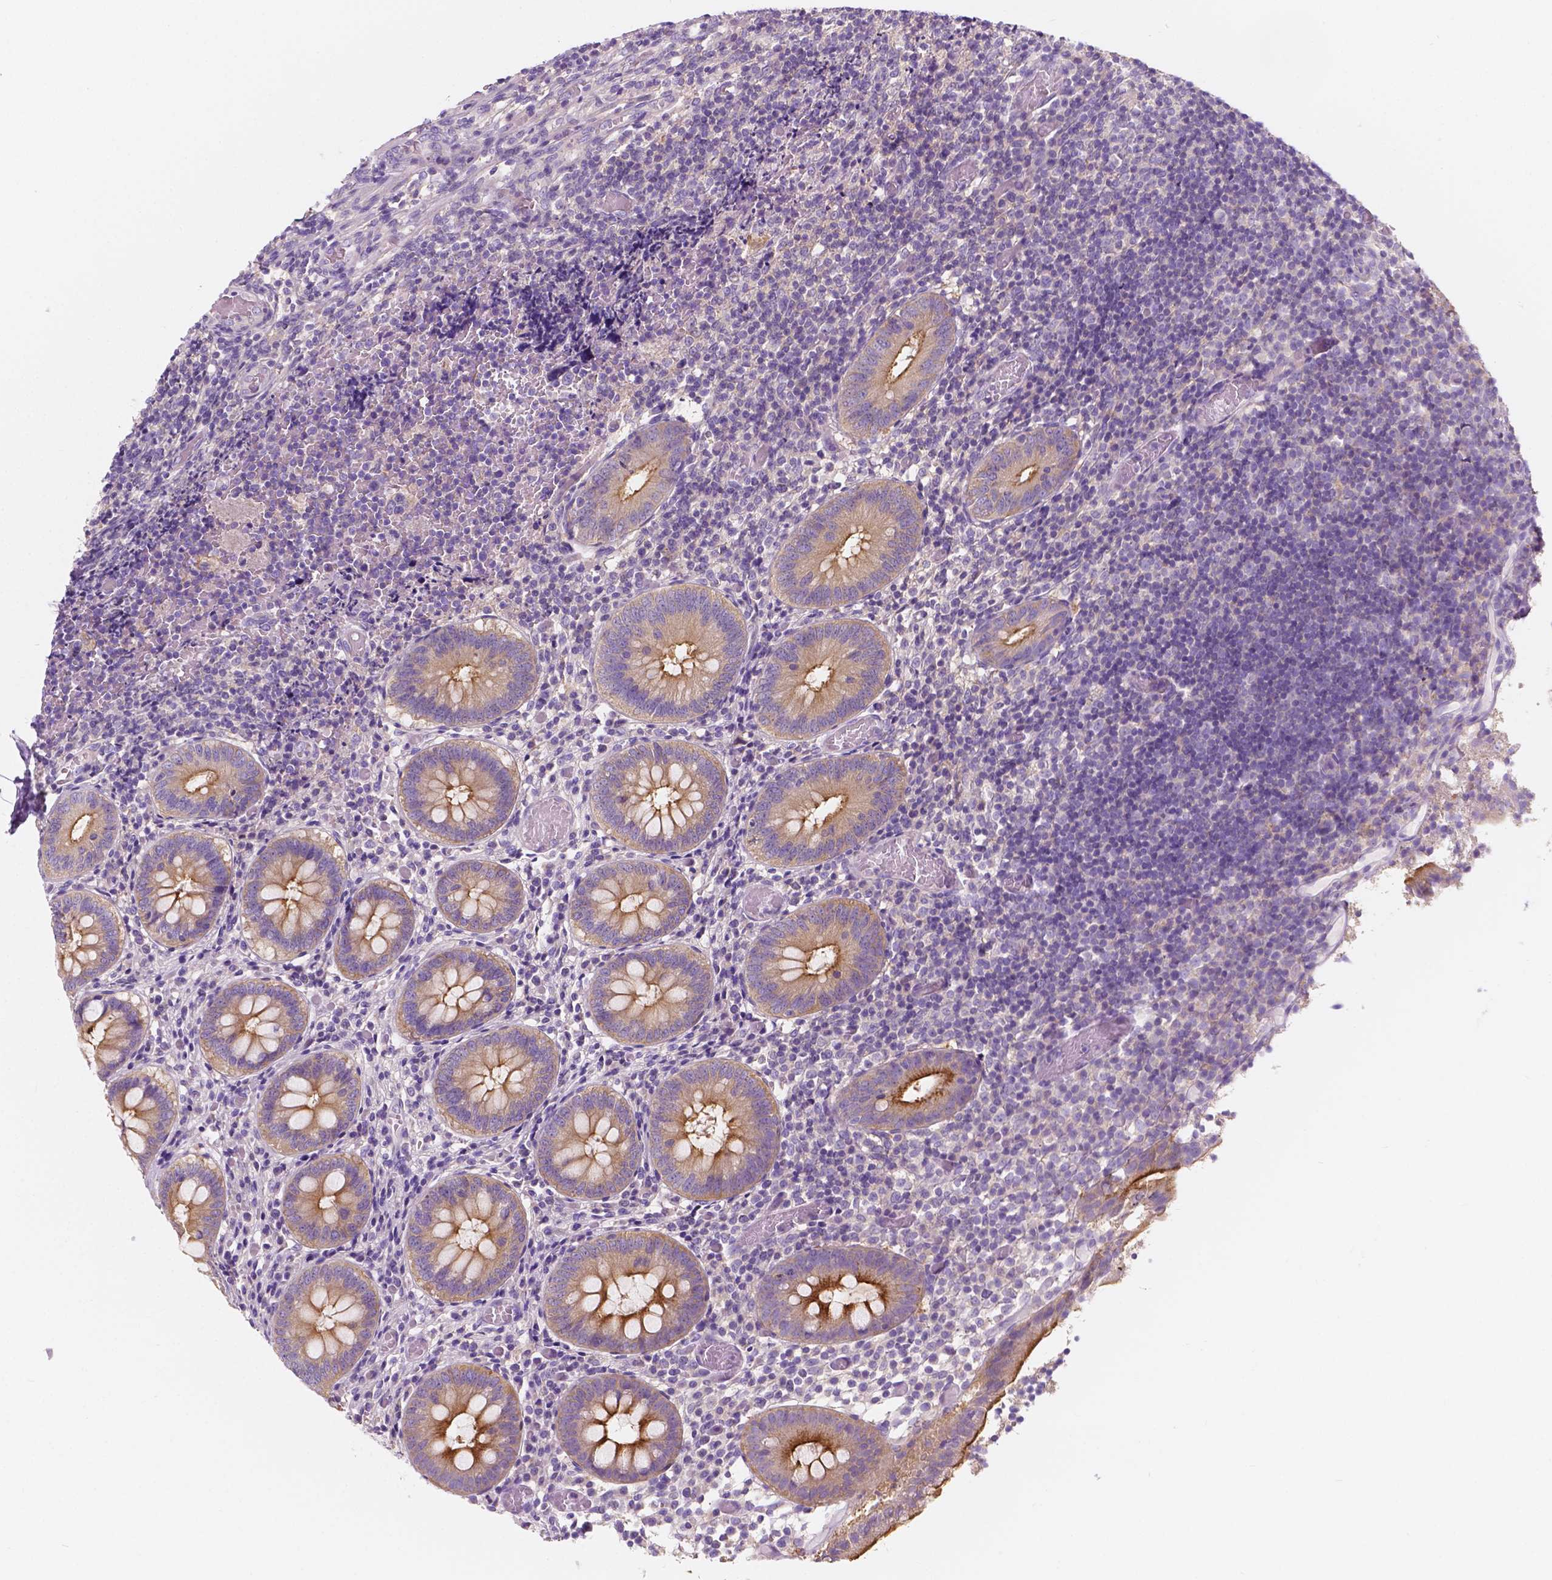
{"staining": {"intensity": "weak", "quantity": ">75%", "location": "cytoplasmic/membranous"}, "tissue": "appendix", "cell_type": "Glandular cells", "image_type": "normal", "snomed": [{"axis": "morphology", "description": "Normal tissue, NOS"}, {"axis": "topography", "description": "Appendix"}], "caption": "Protein staining of benign appendix reveals weak cytoplasmic/membranous expression in approximately >75% of glandular cells.", "gene": "SIRT2", "patient": {"sex": "female", "age": 32}}